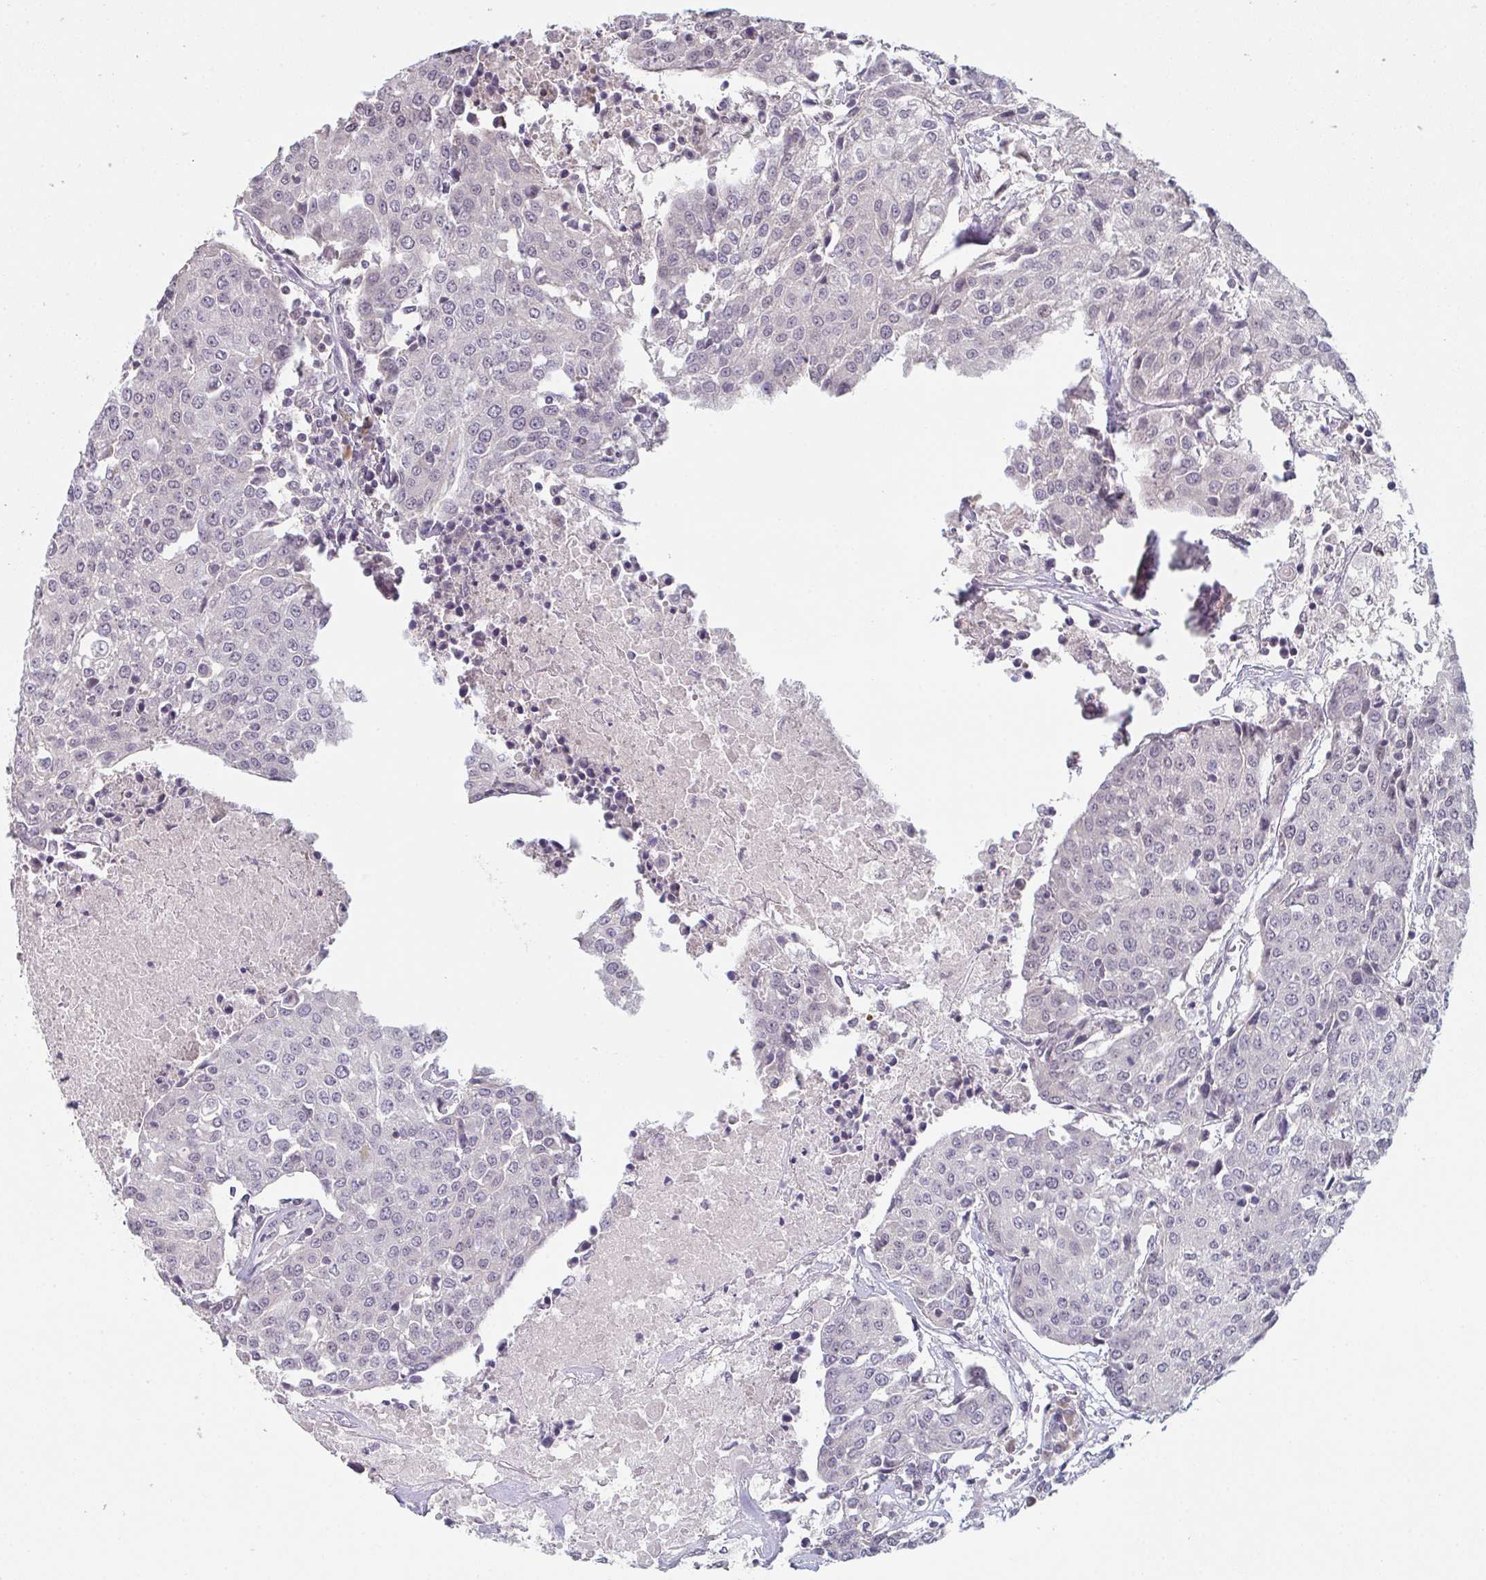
{"staining": {"intensity": "negative", "quantity": "none", "location": "none"}, "tissue": "urothelial cancer", "cell_type": "Tumor cells", "image_type": "cancer", "snomed": [{"axis": "morphology", "description": "Urothelial carcinoma, High grade"}, {"axis": "topography", "description": "Urinary bladder"}], "caption": "An immunohistochemistry photomicrograph of urothelial cancer is shown. There is no staining in tumor cells of urothelial cancer.", "gene": "ZNF214", "patient": {"sex": "female", "age": 85}}